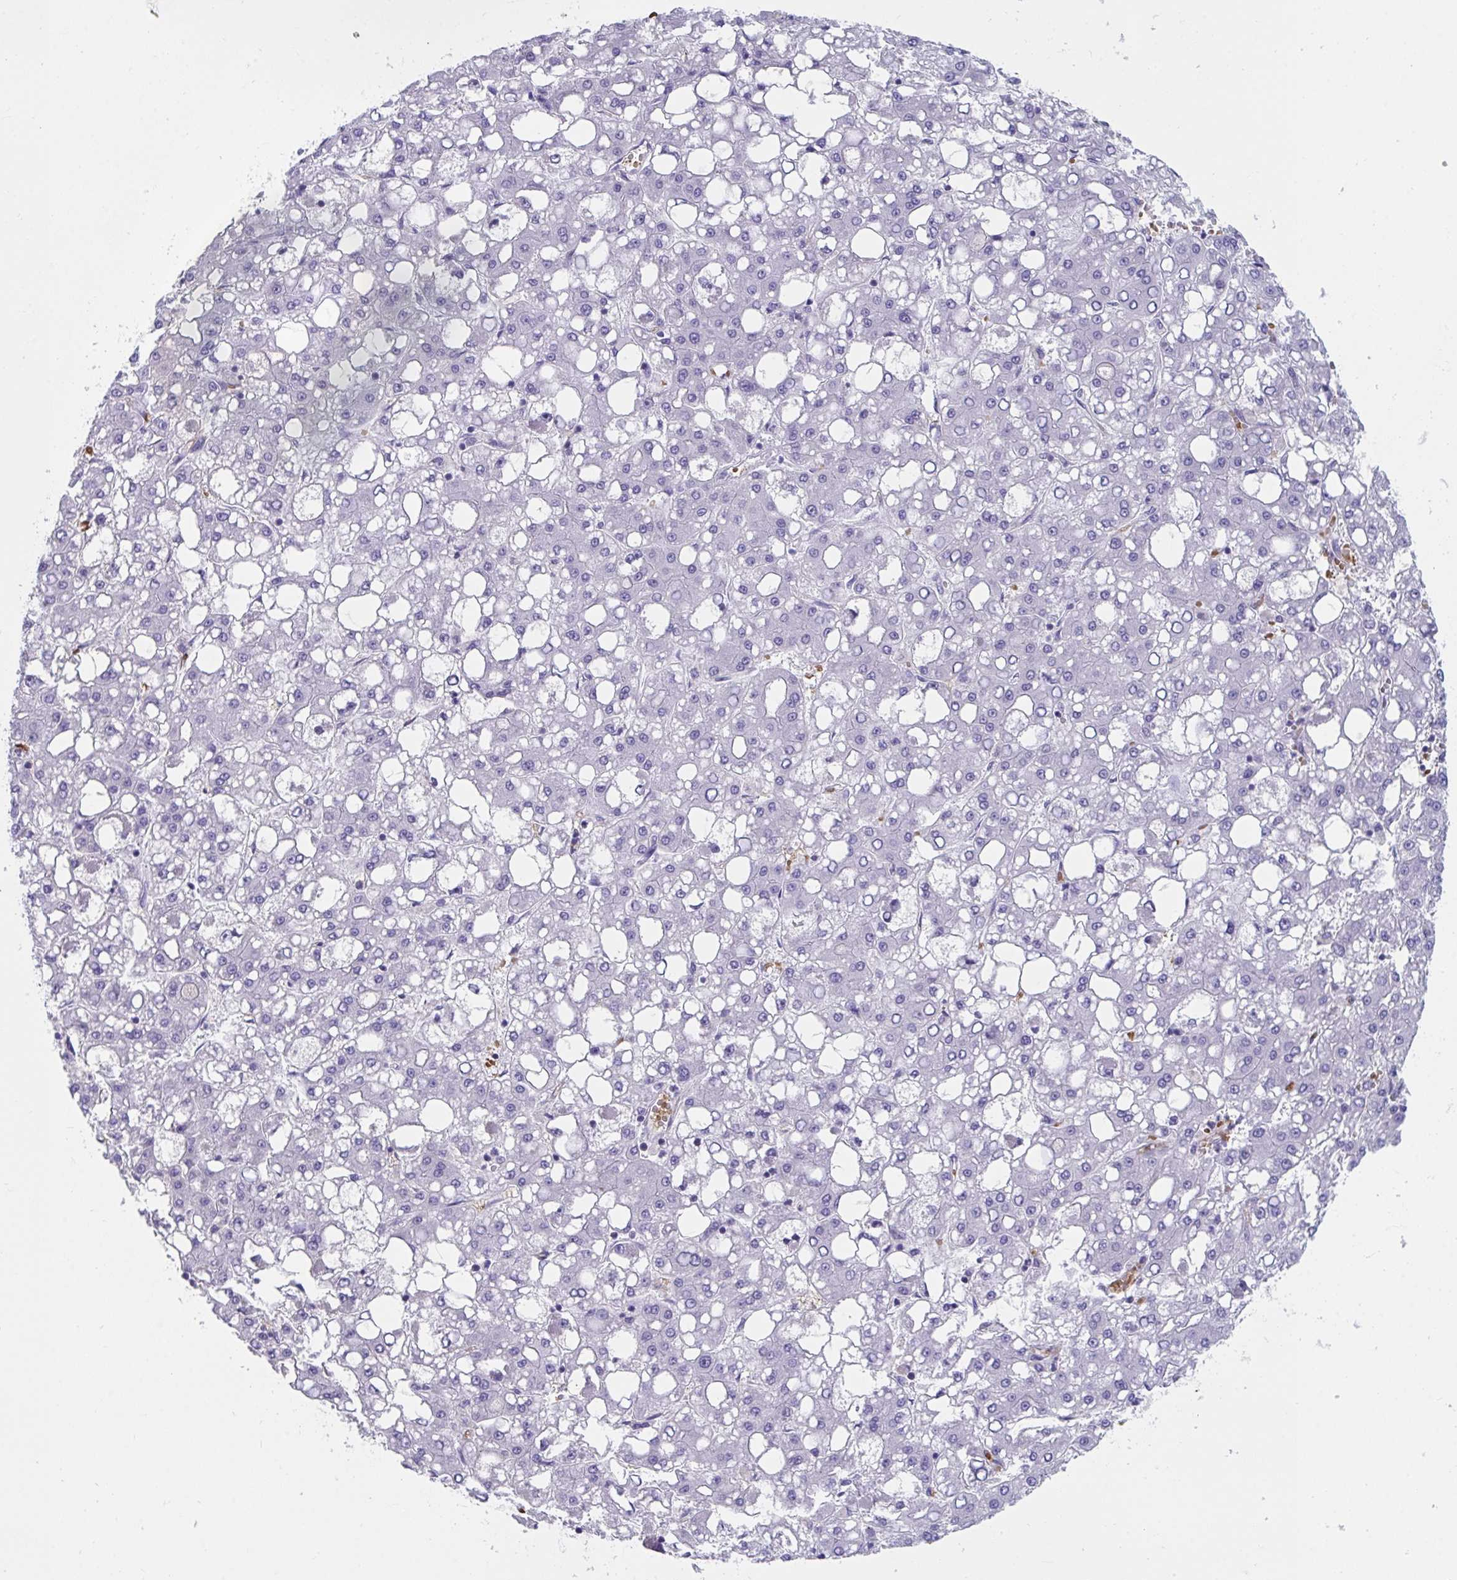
{"staining": {"intensity": "negative", "quantity": "none", "location": "none"}, "tissue": "liver cancer", "cell_type": "Tumor cells", "image_type": "cancer", "snomed": [{"axis": "morphology", "description": "Carcinoma, Hepatocellular, NOS"}, {"axis": "topography", "description": "Liver"}], "caption": "This histopathology image is of liver cancer (hepatocellular carcinoma) stained with immunohistochemistry to label a protein in brown with the nuclei are counter-stained blue. There is no expression in tumor cells.", "gene": "TTC30B", "patient": {"sex": "male", "age": 65}}